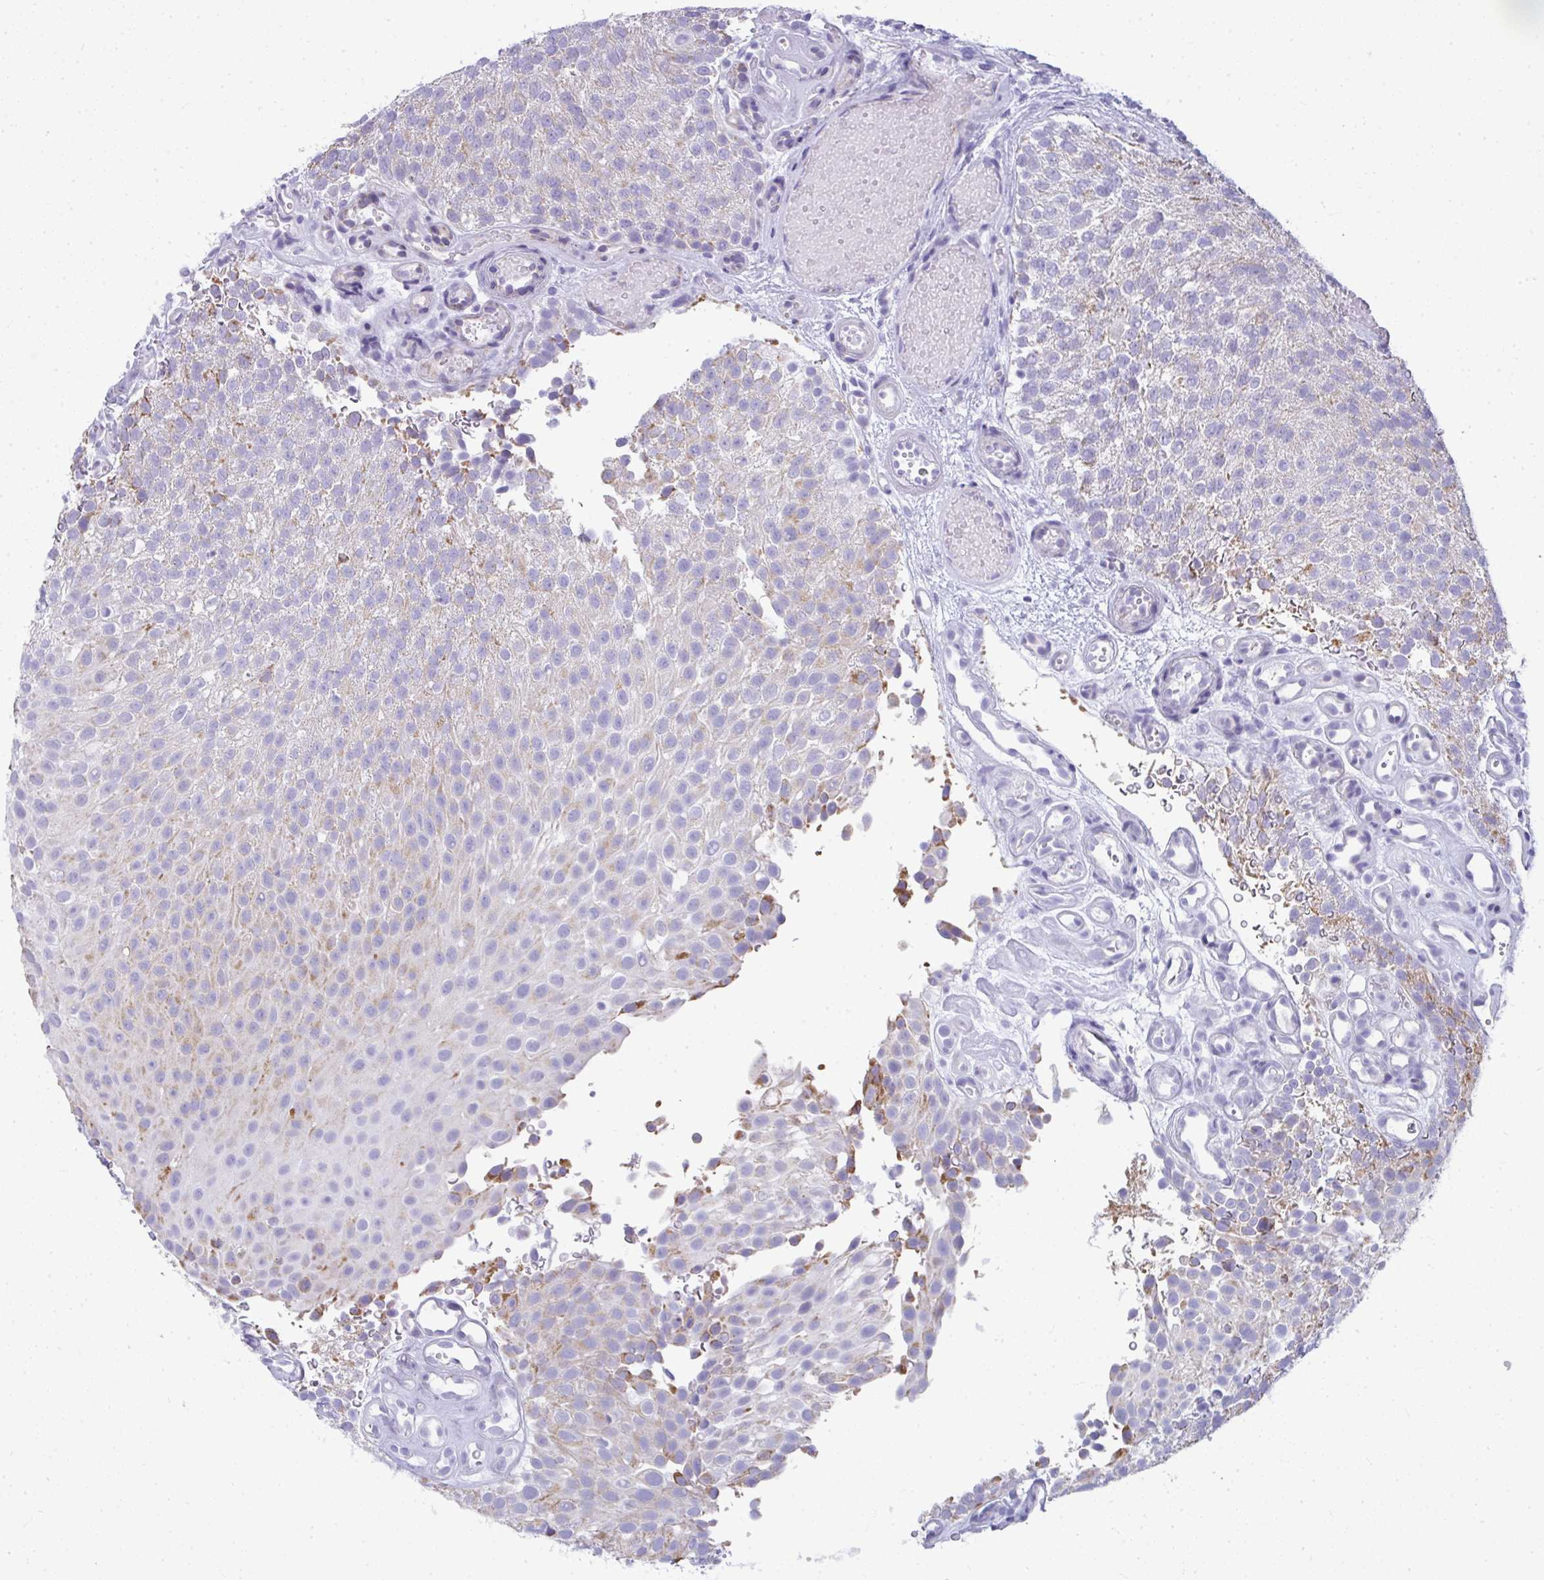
{"staining": {"intensity": "moderate", "quantity": "<25%", "location": "cytoplasmic/membranous"}, "tissue": "urothelial cancer", "cell_type": "Tumor cells", "image_type": "cancer", "snomed": [{"axis": "morphology", "description": "Urothelial carcinoma, Low grade"}, {"axis": "topography", "description": "Urinary bladder"}], "caption": "Immunohistochemical staining of urothelial cancer demonstrates low levels of moderate cytoplasmic/membranous positivity in approximately <25% of tumor cells.", "gene": "SLC6A1", "patient": {"sex": "male", "age": 78}}